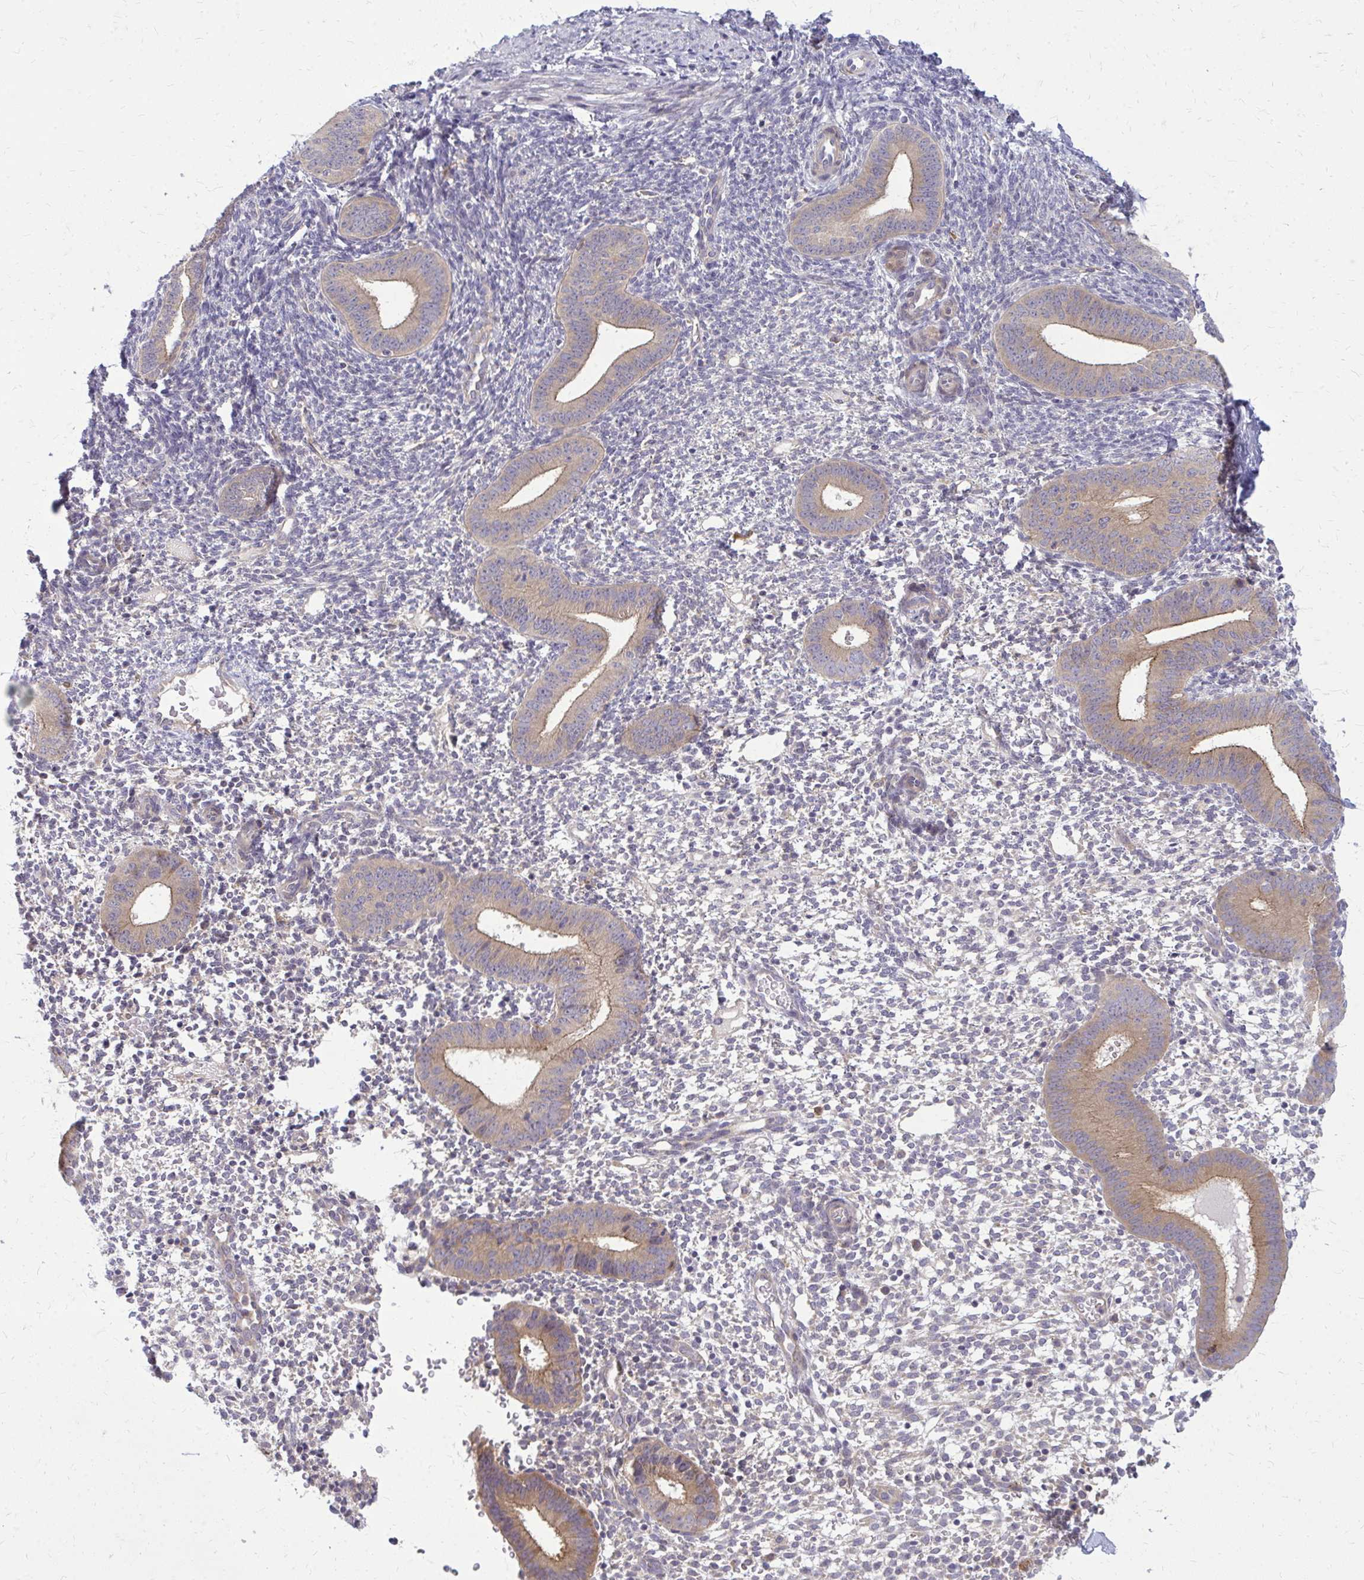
{"staining": {"intensity": "negative", "quantity": "none", "location": "none"}, "tissue": "endometrium", "cell_type": "Cells in endometrial stroma", "image_type": "normal", "snomed": [{"axis": "morphology", "description": "Normal tissue, NOS"}, {"axis": "topography", "description": "Endometrium"}], "caption": "Endometrium stained for a protein using immunohistochemistry reveals no staining cells in endometrial stroma.", "gene": "OXNAD1", "patient": {"sex": "female", "age": 40}}